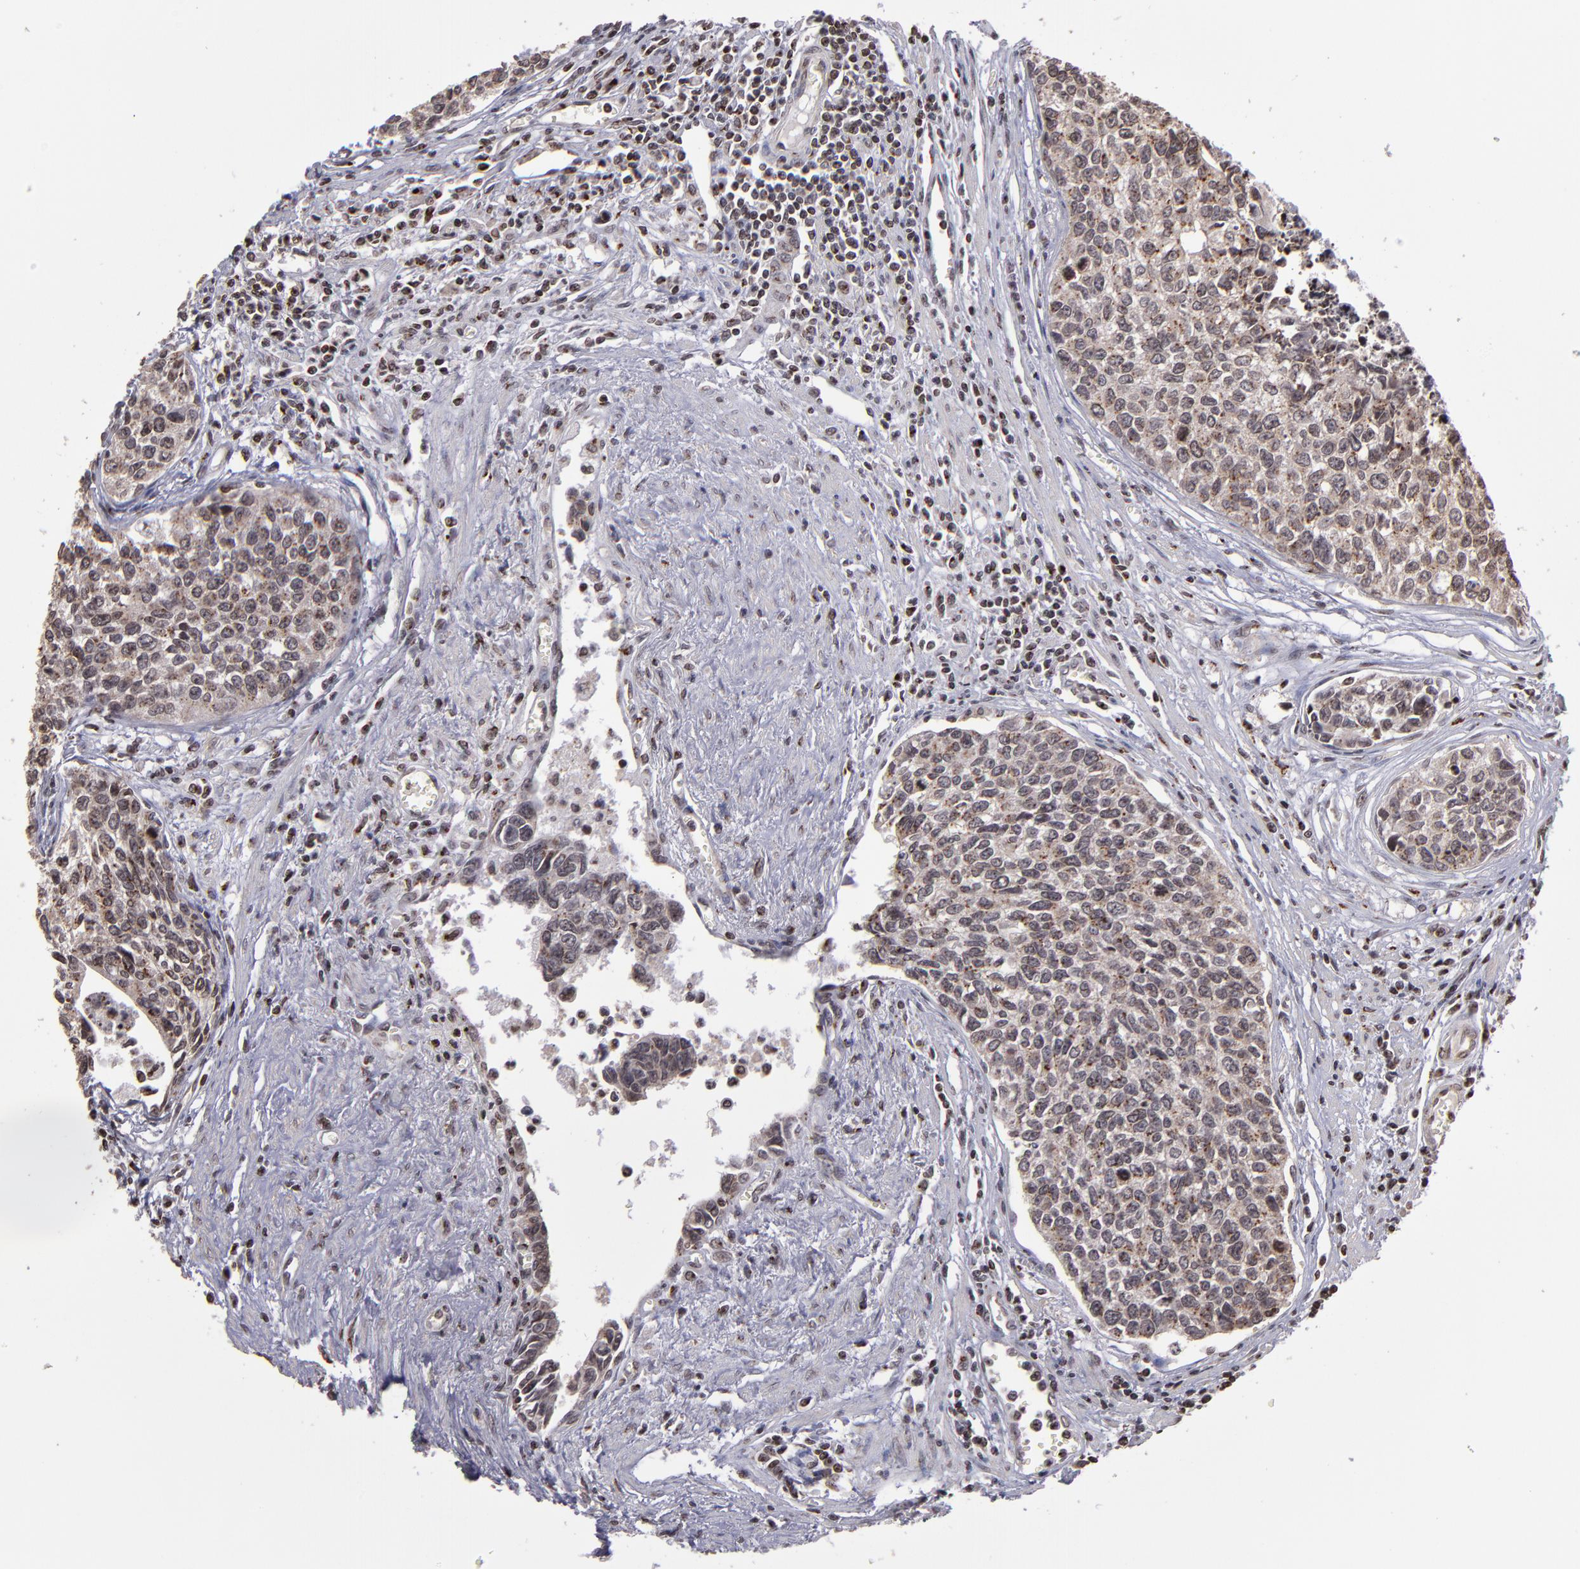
{"staining": {"intensity": "moderate", "quantity": ">75%", "location": "cytoplasmic/membranous,nuclear"}, "tissue": "urothelial cancer", "cell_type": "Tumor cells", "image_type": "cancer", "snomed": [{"axis": "morphology", "description": "Urothelial carcinoma, High grade"}, {"axis": "topography", "description": "Urinary bladder"}], "caption": "A brown stain shows moderate cytoplasmic/membranous and nuclear positivity of a protein in urothelial cancer tumor cells.", "gene": "CSDC2", "patient": {"sex": "male", "age": 81}}